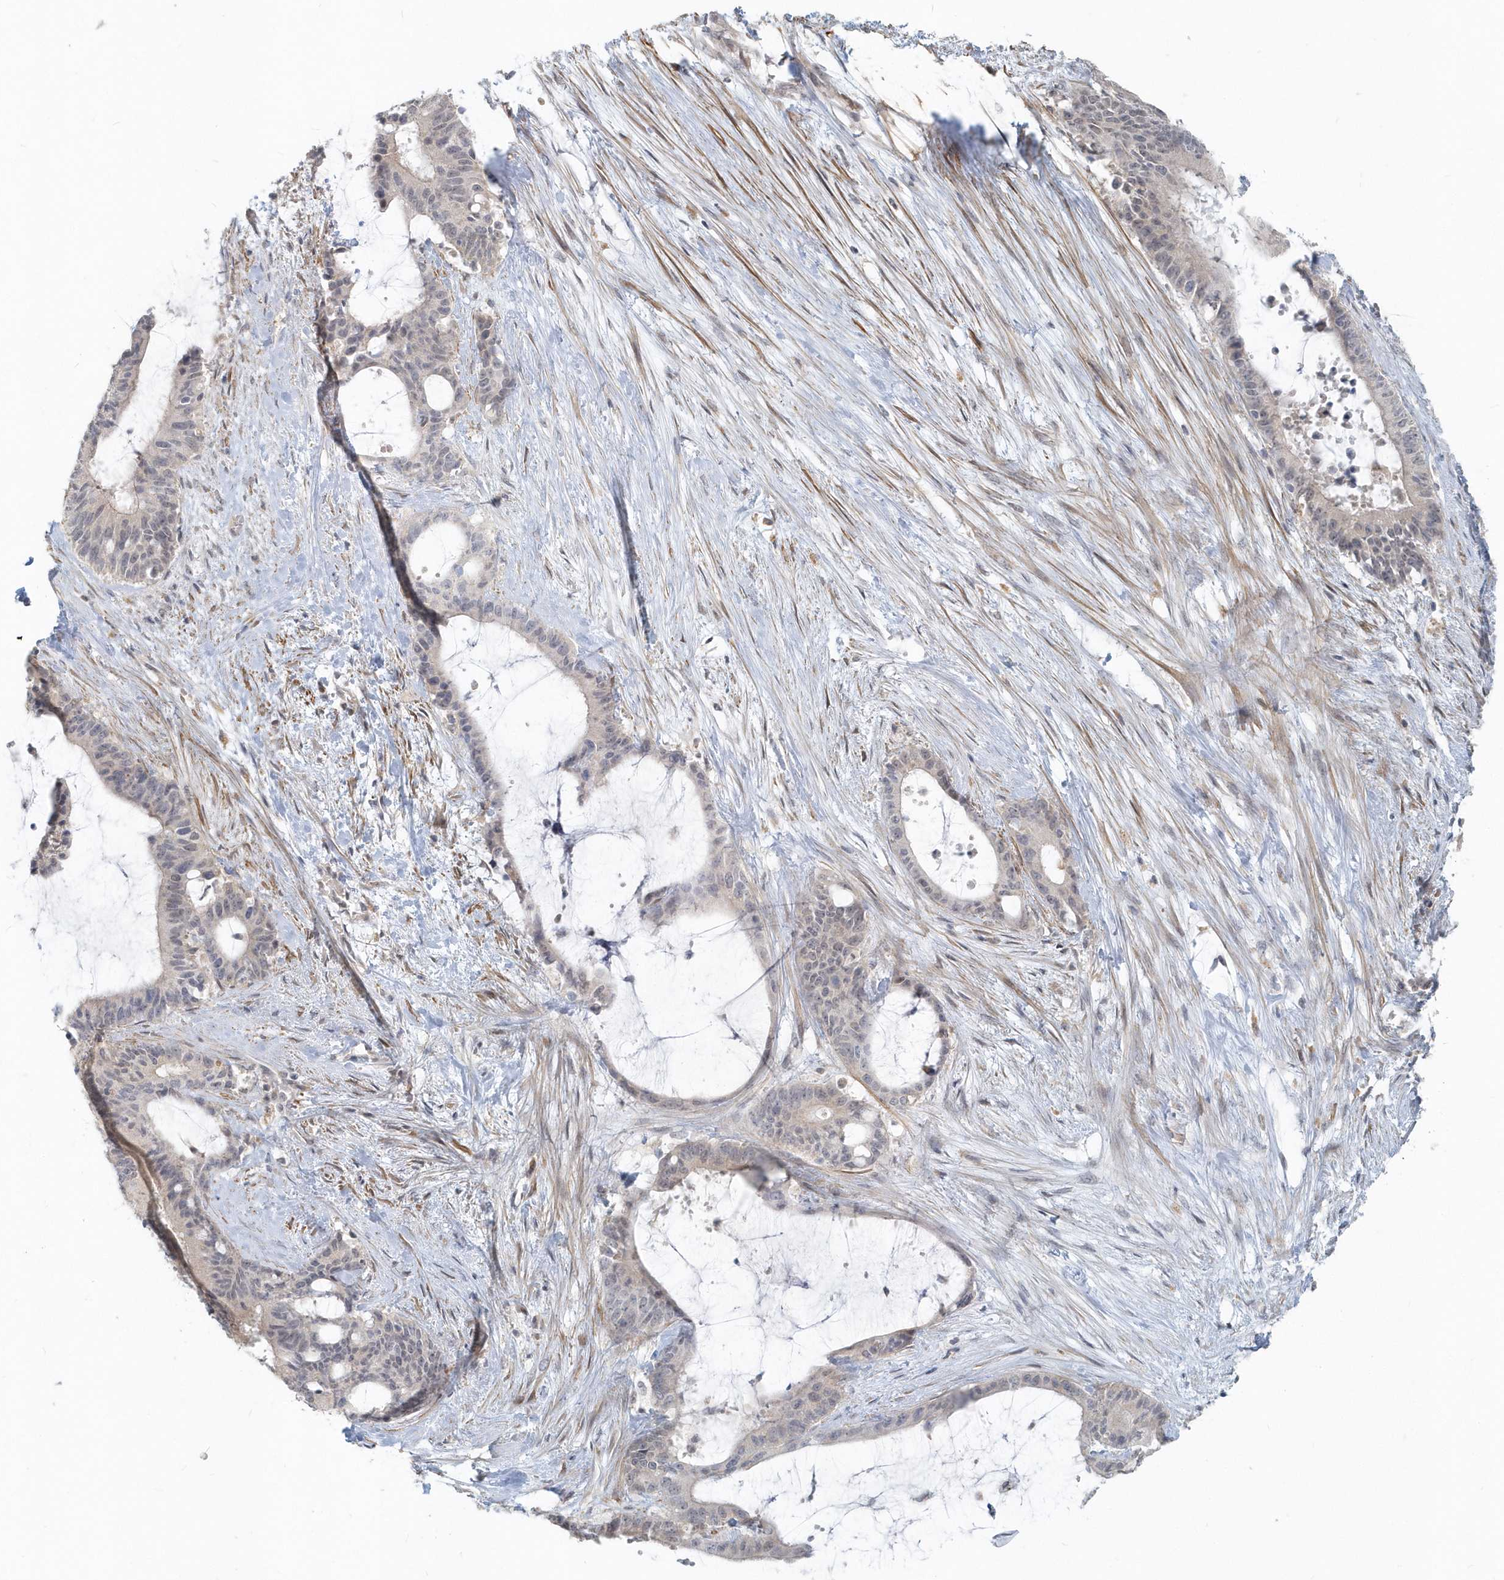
{"staining": {"intensity": "negative", "quantity": "none", "location": "none"}, "tissue": "liver cancer", "cell_type": "Tumor cells", "image_type": "cancer", "snomed": [{"axis": "morphology", "description": "Normal tissue, NOS"}, {"axis": "morphology", "description": "Cholangiocarcinoma"}, {"axis": "topography", "description": "Liver"}, {"axis": "topography", "description": "Peripheral nerve tissue"}], "caption": "Liver cholangiocarcinoma was stained to show a protein in brown. There is no significant staining in tumor cells. (DAB IHC, high magnification).", "gene": "NAPB", "patient": {"sex": "female", "age": 73}}